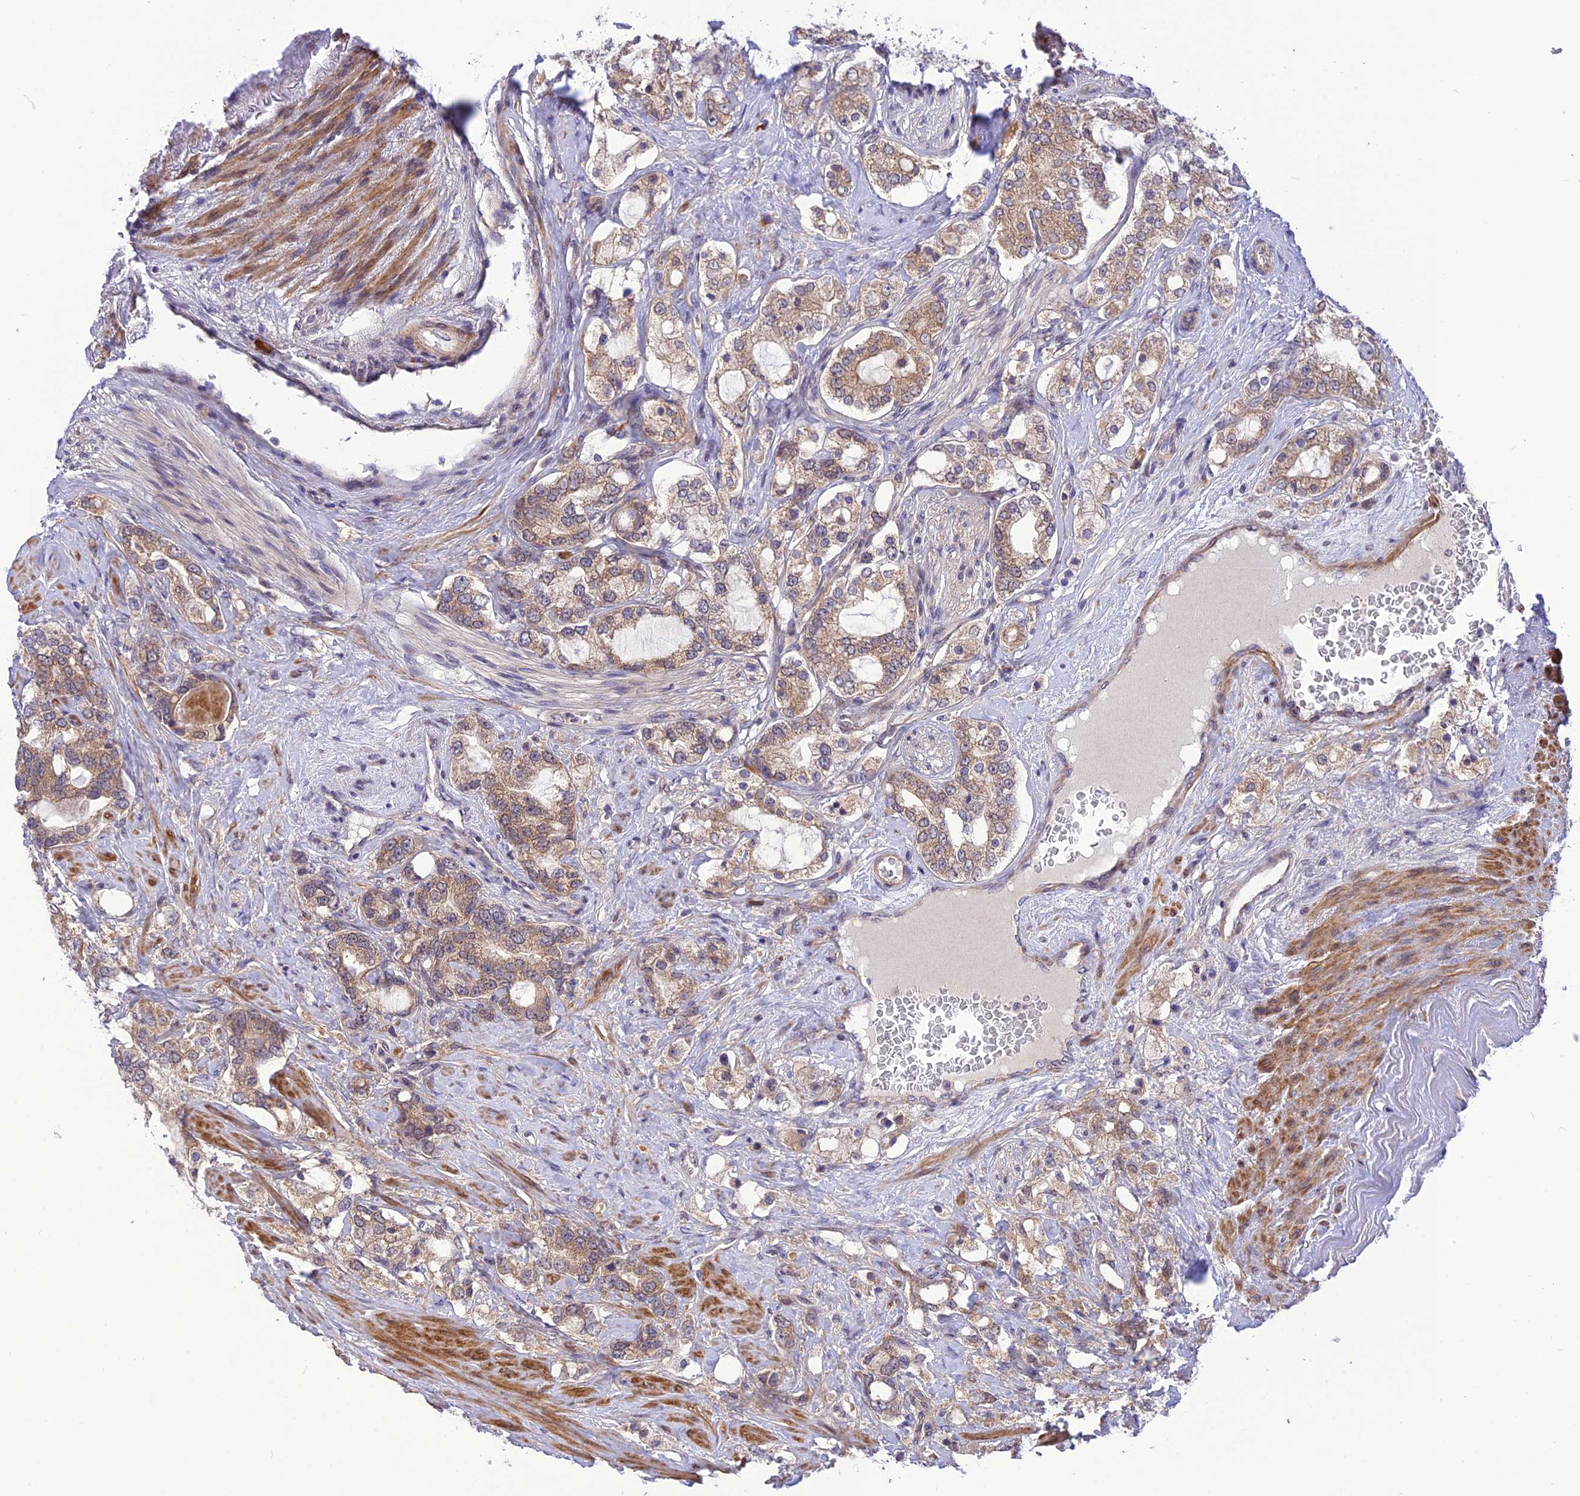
{"staining": {"intensity": "weak", "quantity": ">75%", "location": "cytoplasmic/membranous"}, "tissue": "prostate cancer", "cell_type": "Tumor cells", "image_type": "cancer", "snomed": [{"axis": "morphology", "description": "Adenocarcinoma, High grade"}, {"axis": "topography", "description": "Prostate"}], "caption": "Protein positivity by IHC exhibits weak cytoplasmic/membranous expression in about >75% of tumor cells in prostate cancer. (DAB IHC with brightfield microscopy, high magnification).", "gene": "UROS", "patient": {"sex": "male", "age": 64}}